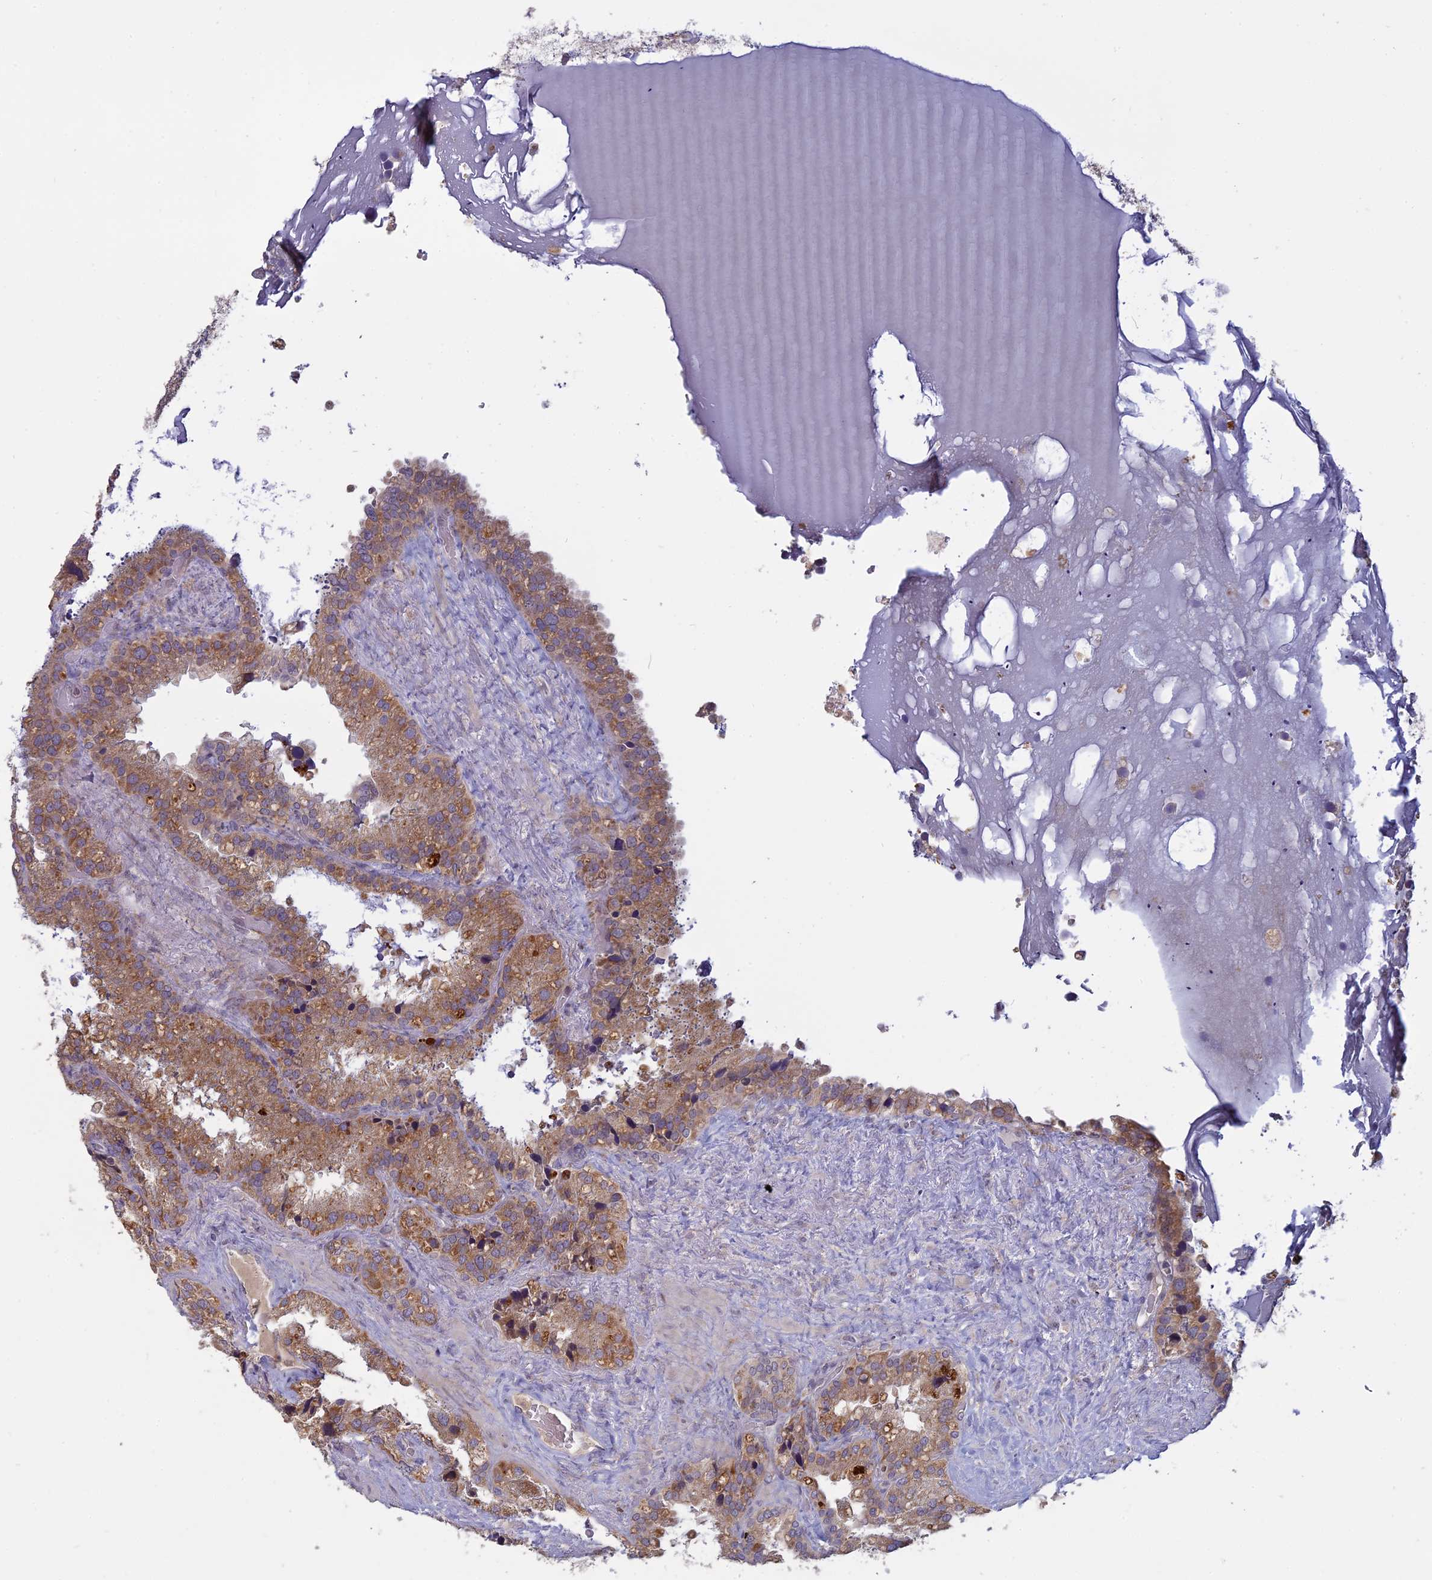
{"staining": {"intensity": "moderate", "quantity": ">75%", "location": "cytoplasmic/membranous"}, "tissue": "seminal vesicle", "cell_type": "Glandular cells", "image_type": "normal", "snomed": [{"axis": "morphology", "description": "Normal tissue, NOS"}, {"axis": "topography", "description": "Prostate"}, {"axis": "topography", "description": "Seminal veicle"}], "caption": "An image of seminal vesicle stained for a protein displays moderate cytoplasmic/membranous brown staining in glandular cells.", "gene": "TMEM208", "patient": {"sex": "male", "age": 68}}